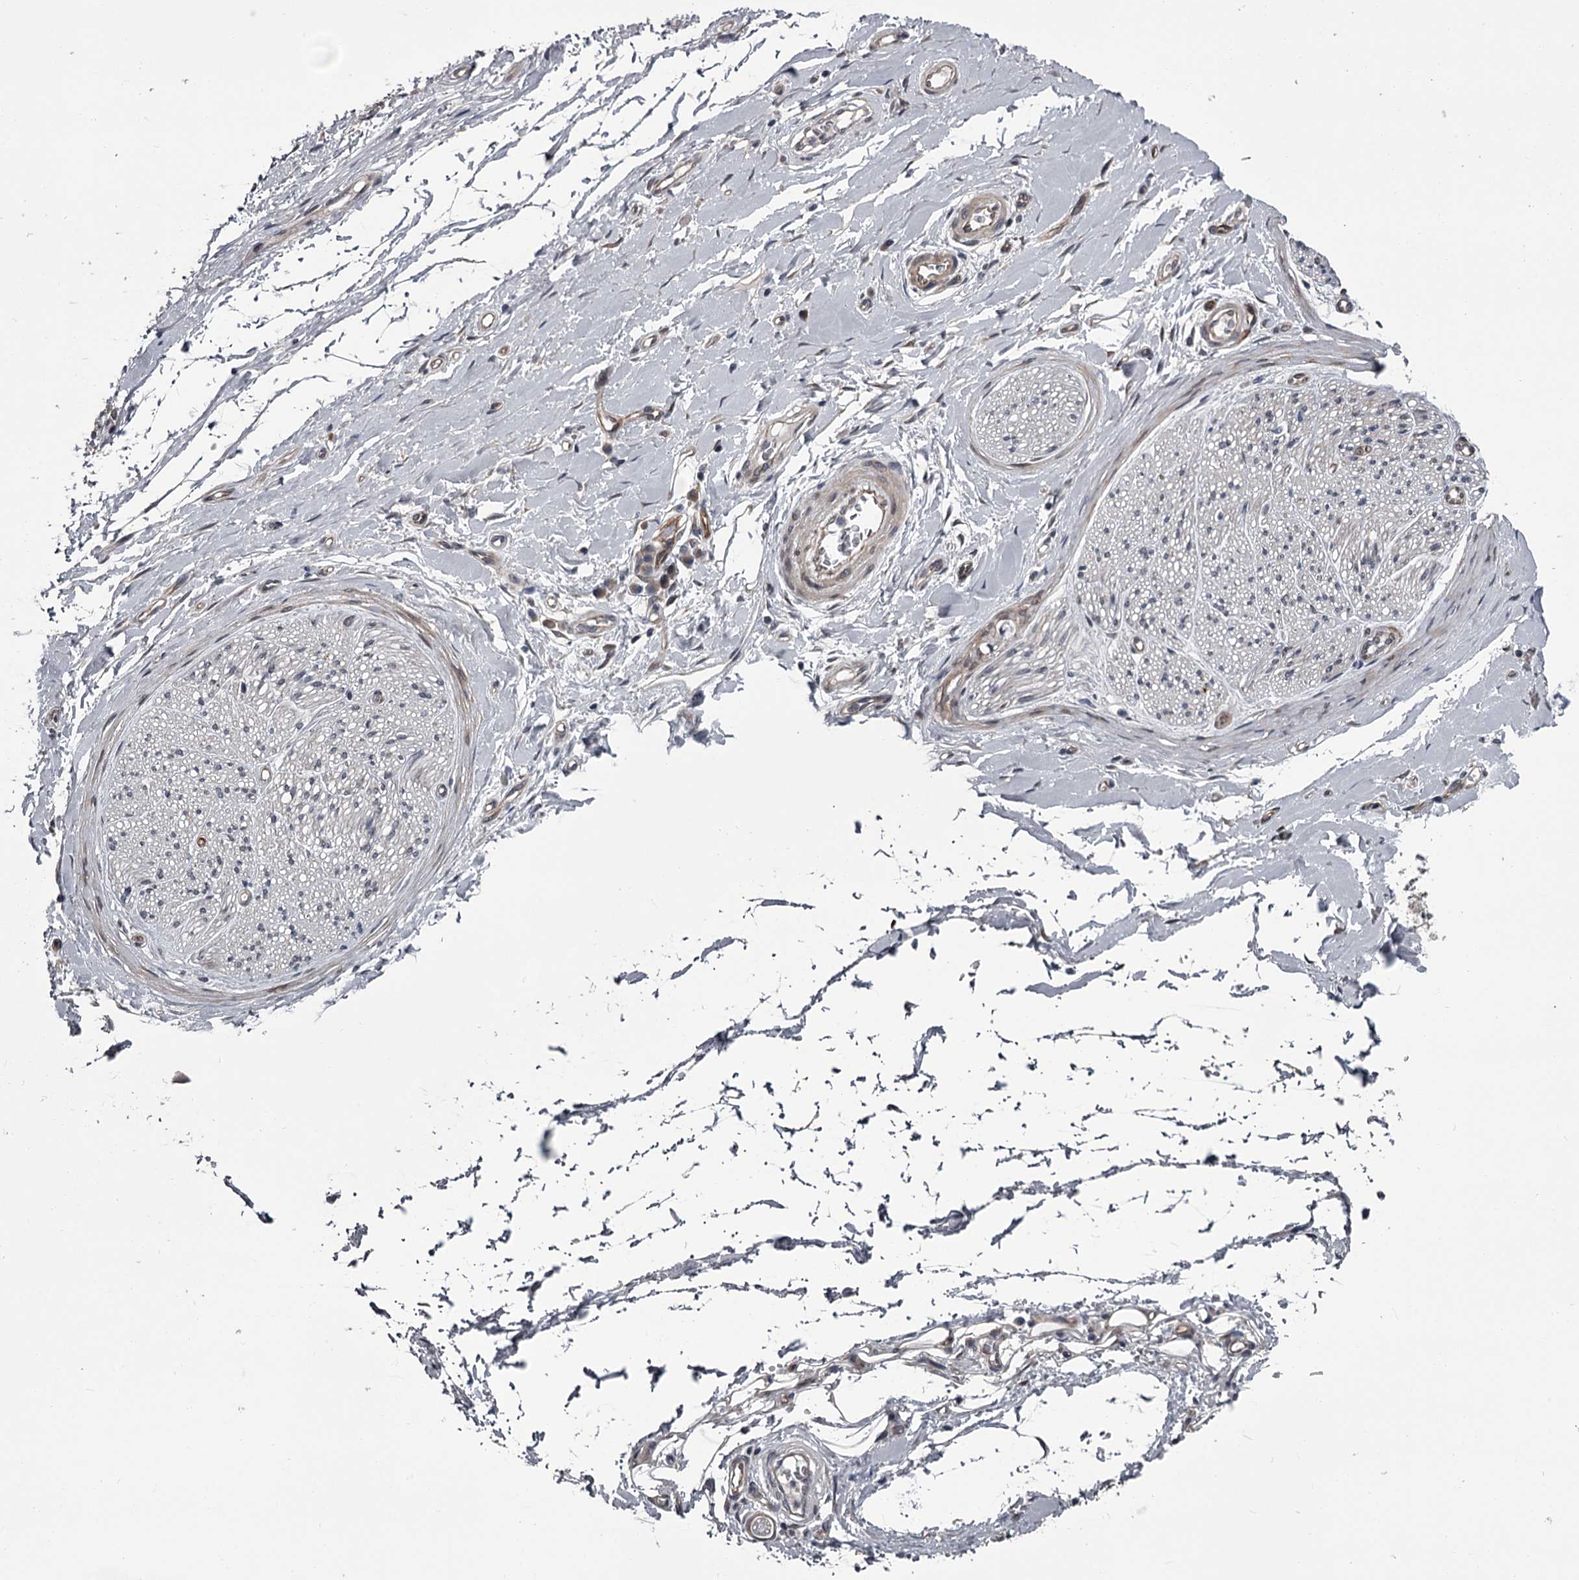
{"staining": {"intensity": "negative", "quantity": "none", "location": "none"}, "tissue": "adipose tissue", "cell_type": "Adipocytes", "image_type": "normal", "snomed": [{"axis": "morphology", "description": "Normal tissue, NOS"}, {"axis": "morphology", "description": "Adenocarcinoma, NOS"}, {"axis": "topography", "description": "Stomach, upper"}, {"axis": "topography", "description": "Peripheral nerve tissue"}], "caption": "Unremarkable adipose tissue was stained to show a protein in brown. There is no significant positivity in adipocytes. (DAB IHC visualized using brightfield microscopy, high magnification).", "gene": "PRPF40B", "patient": {"sex": "male", "age": 62}}